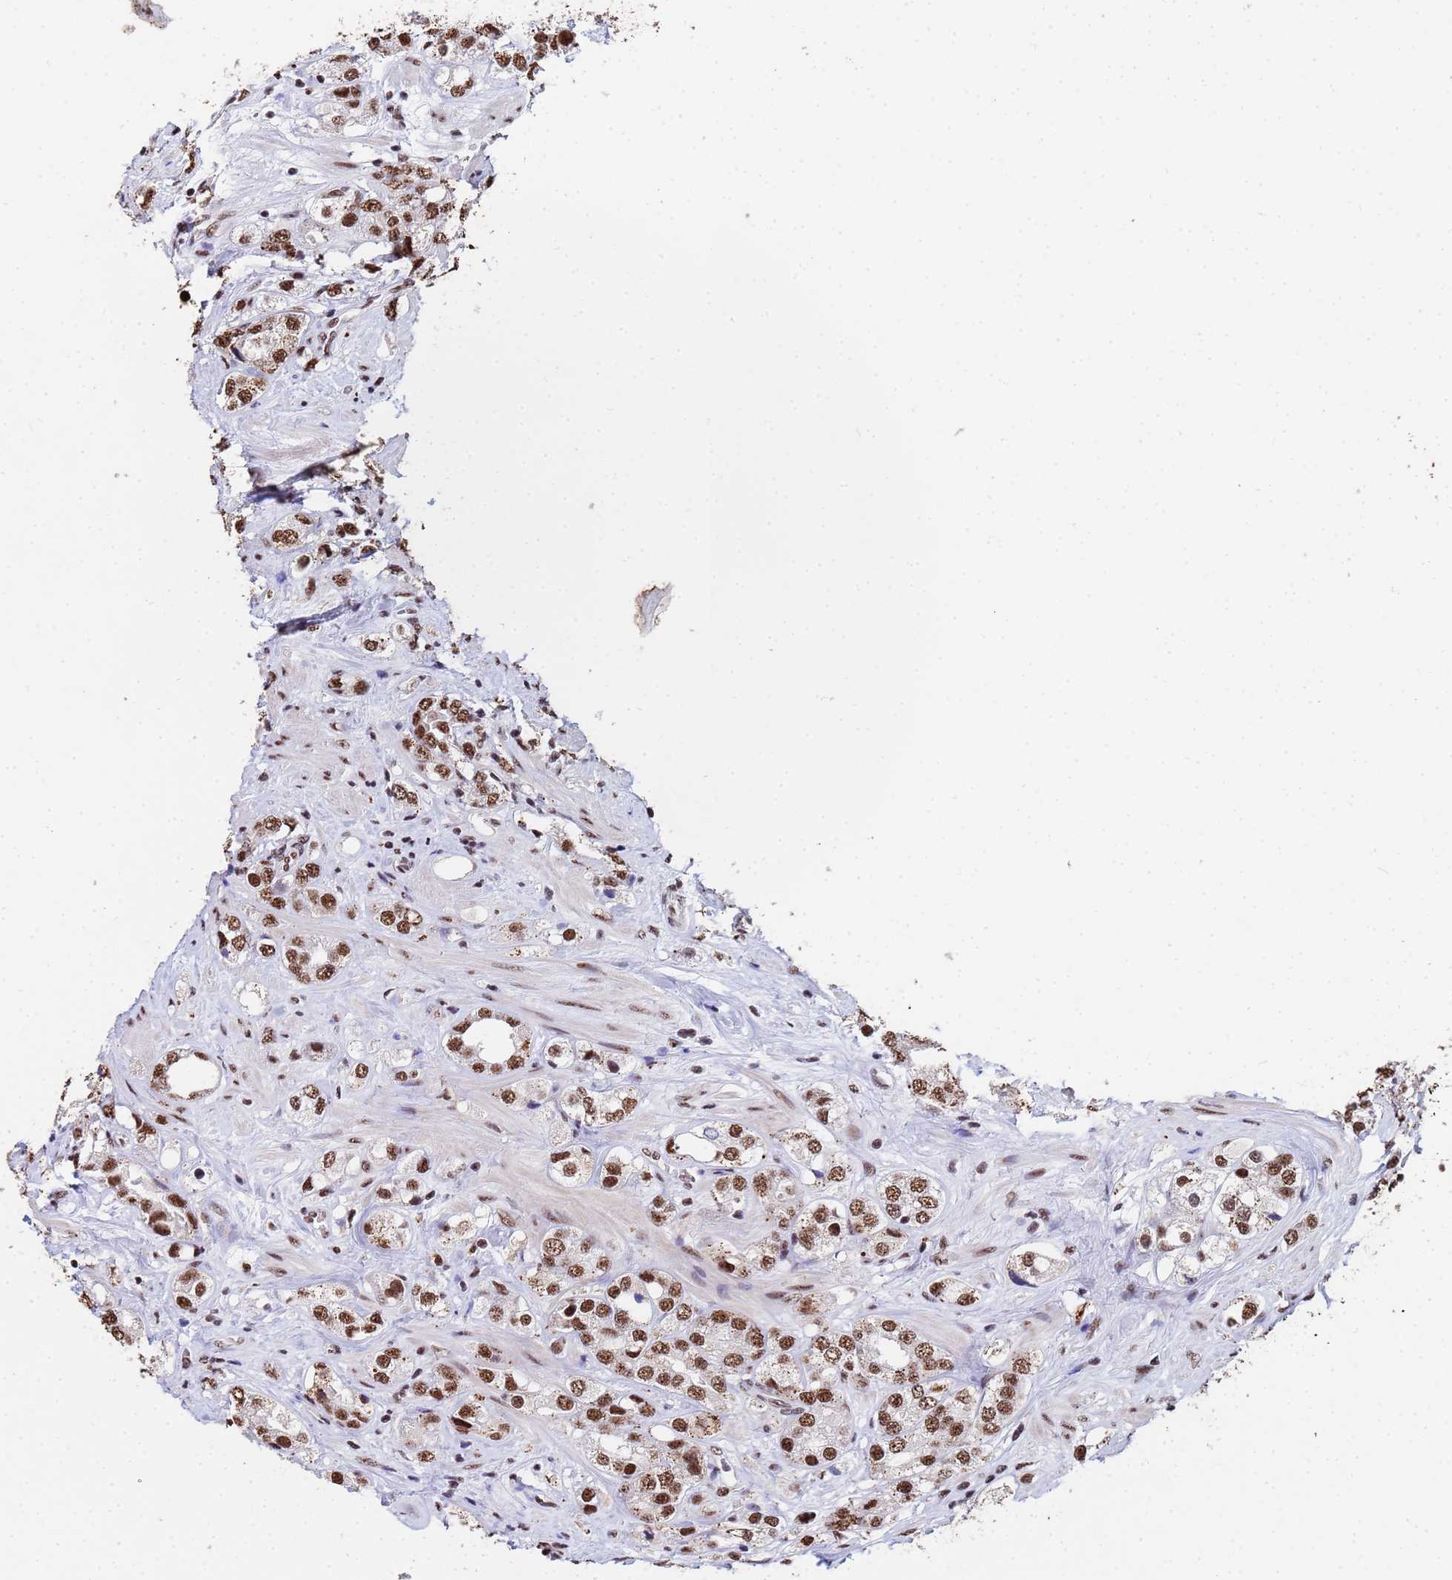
{"staining": {"intensity": "strong", "quantity": ">75%", "location": "nuclear"}, "tissue": "prostate cancer", "cell_type": "Tumor cells", "image_type": "cancer", "snomed": [{"axis": "morphology", "description": "Adenocarcinoma, NOS"}, {"axis": "topography", "description": "Prostate"}], "caption": "An image of prostate cancer stained for a protein demonstrates strong nuclear brown staining in tumor cells. The protein of interest is shown in brown color, while the nuclei are stained blue.", "gene": "SF3B2", "patient": {"sex": "male", "age": 79}}